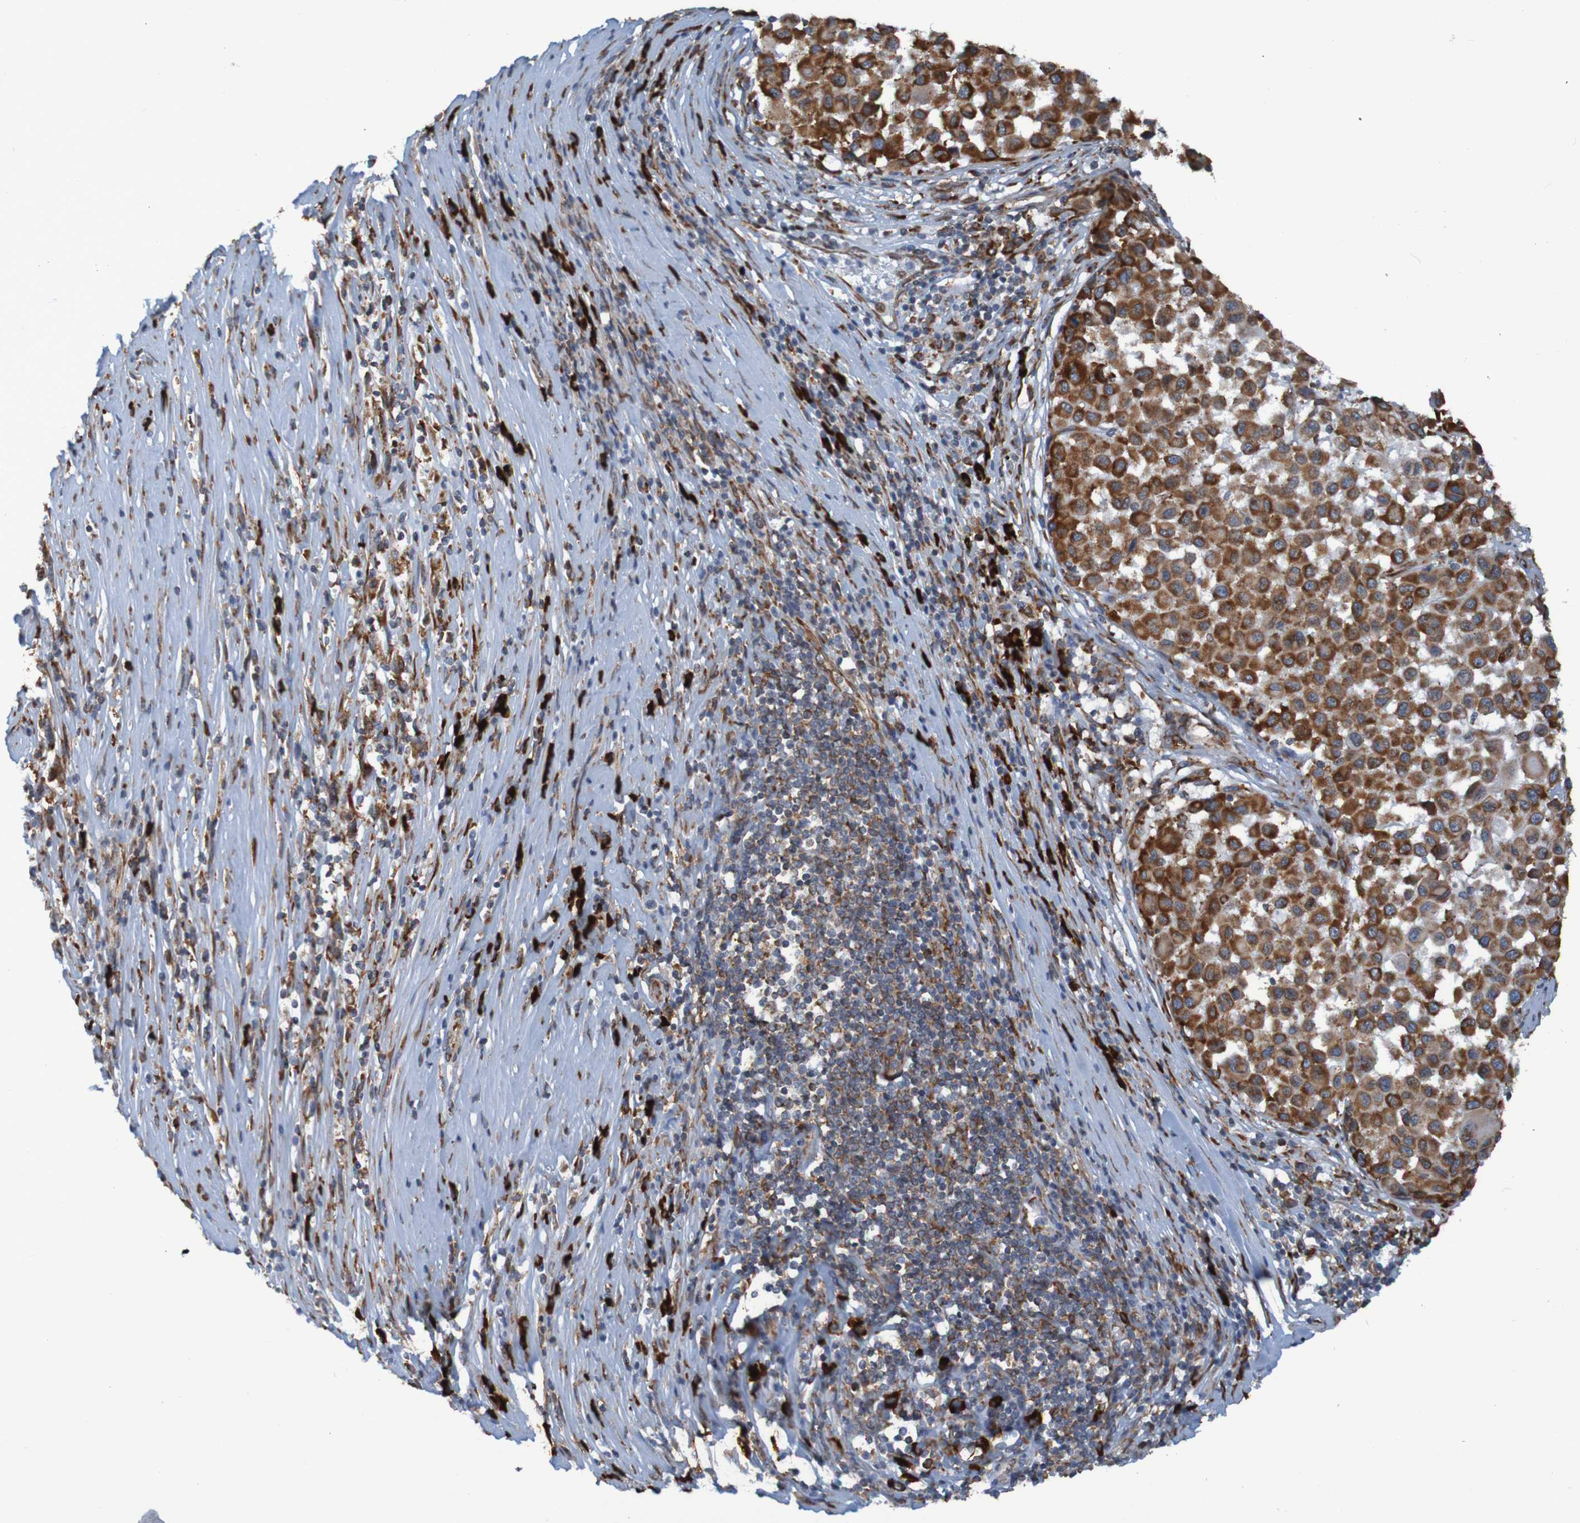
{"staining": {"intensity": "moderate", "quantity": ">75%", "location": "cytoplasmic/membranous"}, "tissue": "melanoma", "cell_type": "Tumor cells", "image_type": "cancer", "snomed": [{"axis": "morphology", "description": "Malignant melanoma, Metastatic site"}, {"axis": "topography", "description": "Lymph node"}], "caption": "Immunohistochemical staining of human malignant melanoma (metastatic site) demonstrates medium levels of moderate cytoplasmic/membranous protein expression in approximately >75% of tumor cells.", "gene": "SSR1", "patient": {"sex": "male", "age": 61}}